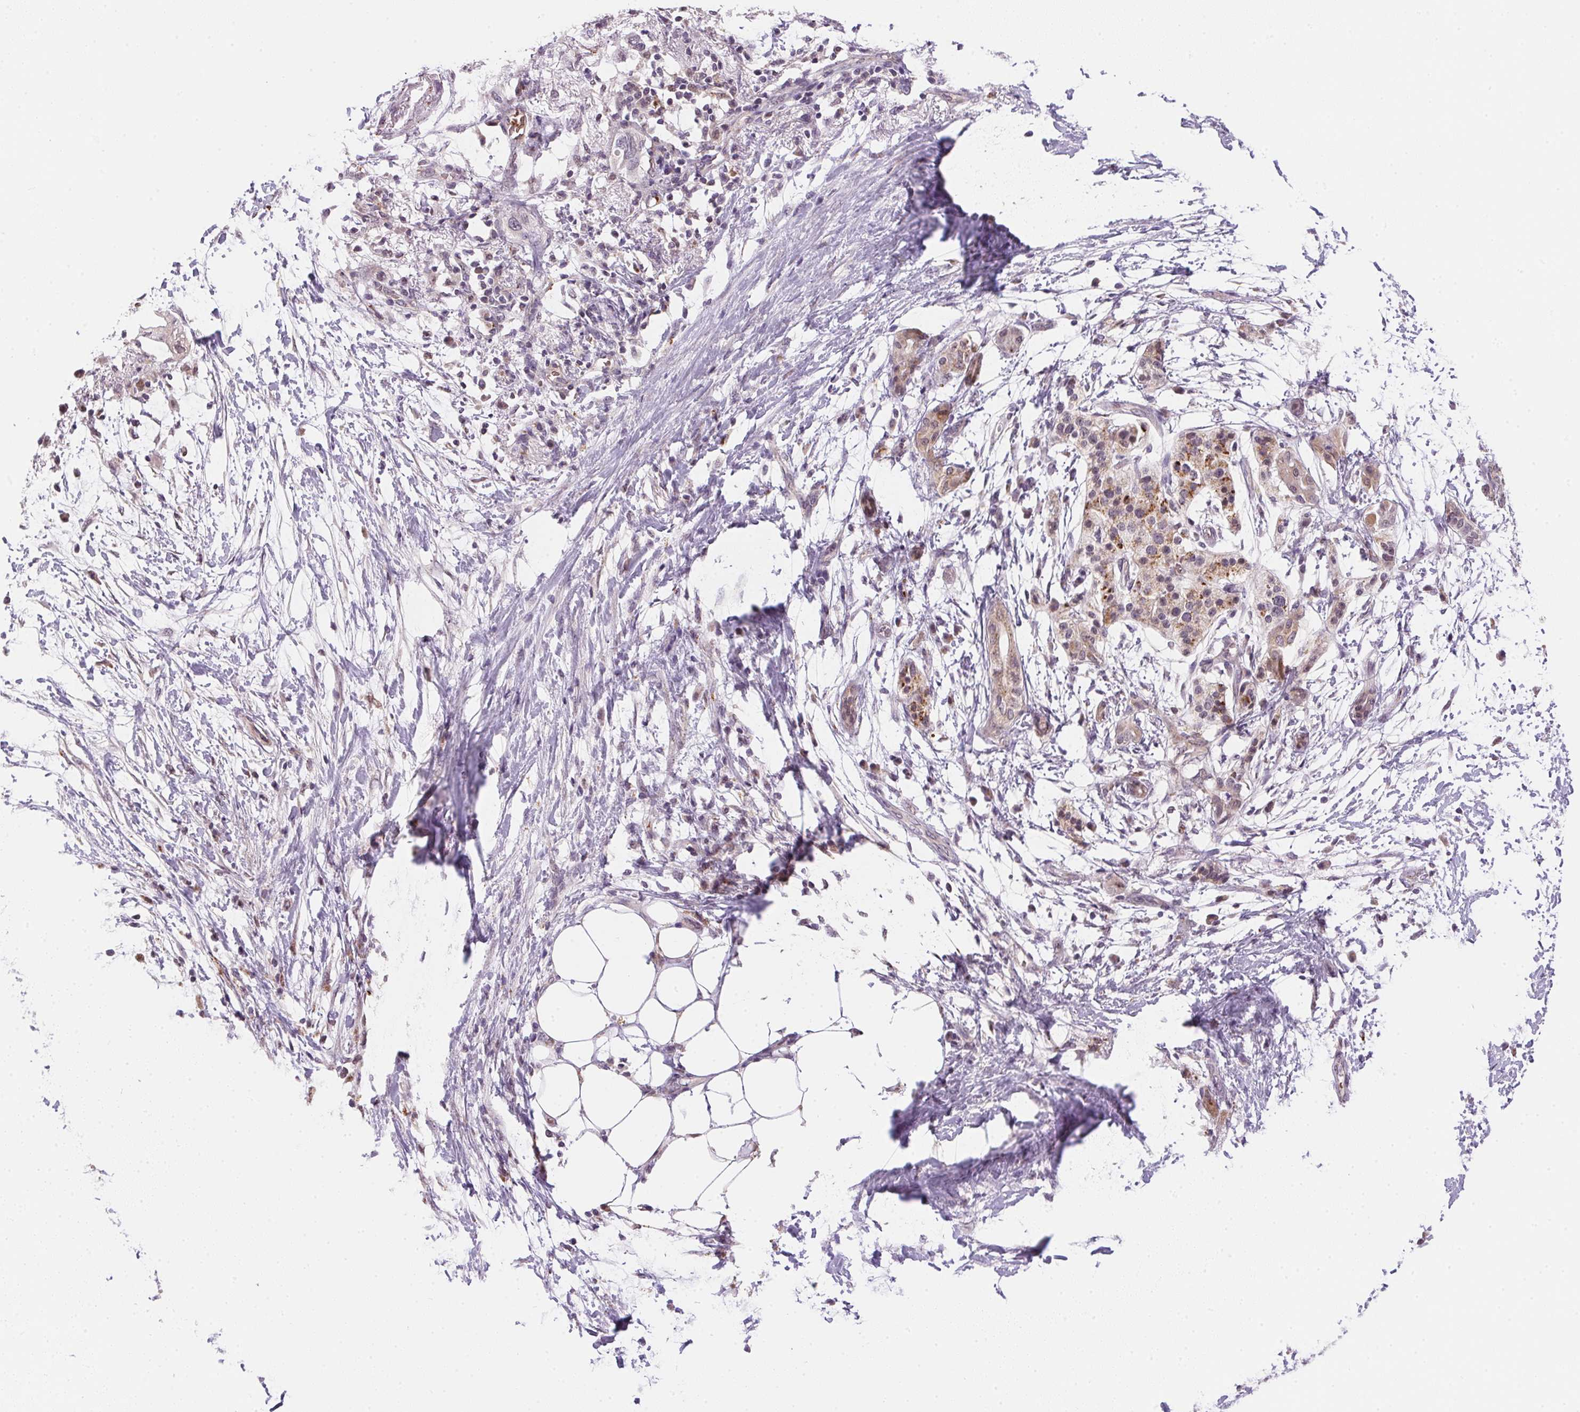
{"staining": {"intensity": "negative", "quantity": "none", "location": "none"}, "tissue": "pancreatic cancer", "cell_type": "Tumor cells", "image_type": "cancer", "snomed": [{"axis": "morphology", "description": "Adenocarcinoma, NOS"}, {"axis": "topography", "description": "Pancreas"}], "caption": "DAB (3,3'-diaminobenzidine) immunohistochemical staining of pancreatic cancer demonstrates no significant expression in tumor cells.", "gene": "METTL13", "patient": {"sex": "female", "age": 72}}